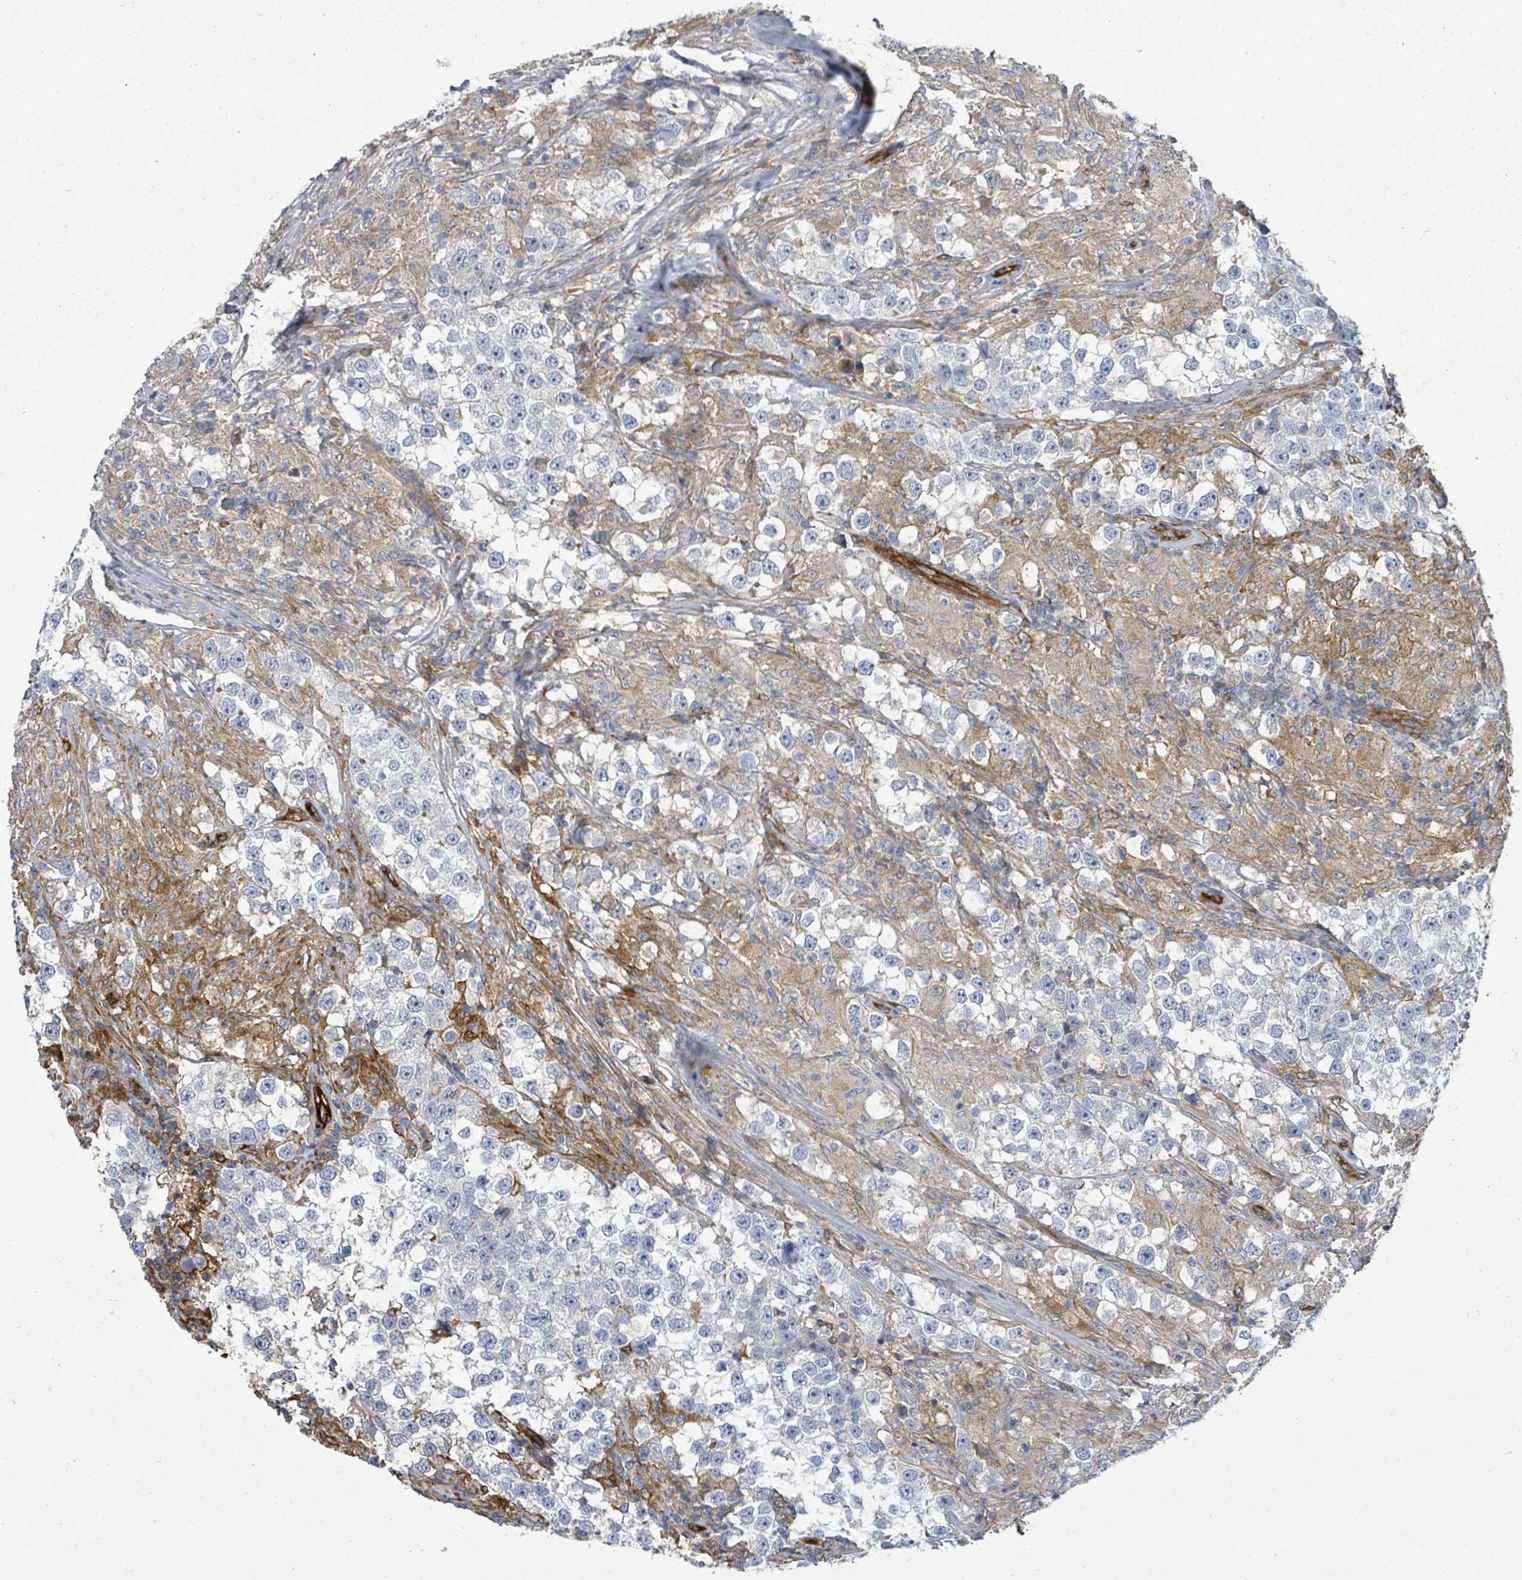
{"staining": {"intensity": "negative", "quantity": "none", "location": "none"}, "tissue": "testis cancer", "cell_type": "Tumor cells", "image_type": "cancer", "snomed": [{"axis": "morphology", "description": "Seminoma, NOS"}, {"axis": "topography", "description": "Testis"}], "caption": "The histopathology image displays no significant expression in tumor cells of testis cancer (seminoma).", "gene": "IFIT1", "patient": {"sex": "male", "age": 46}}